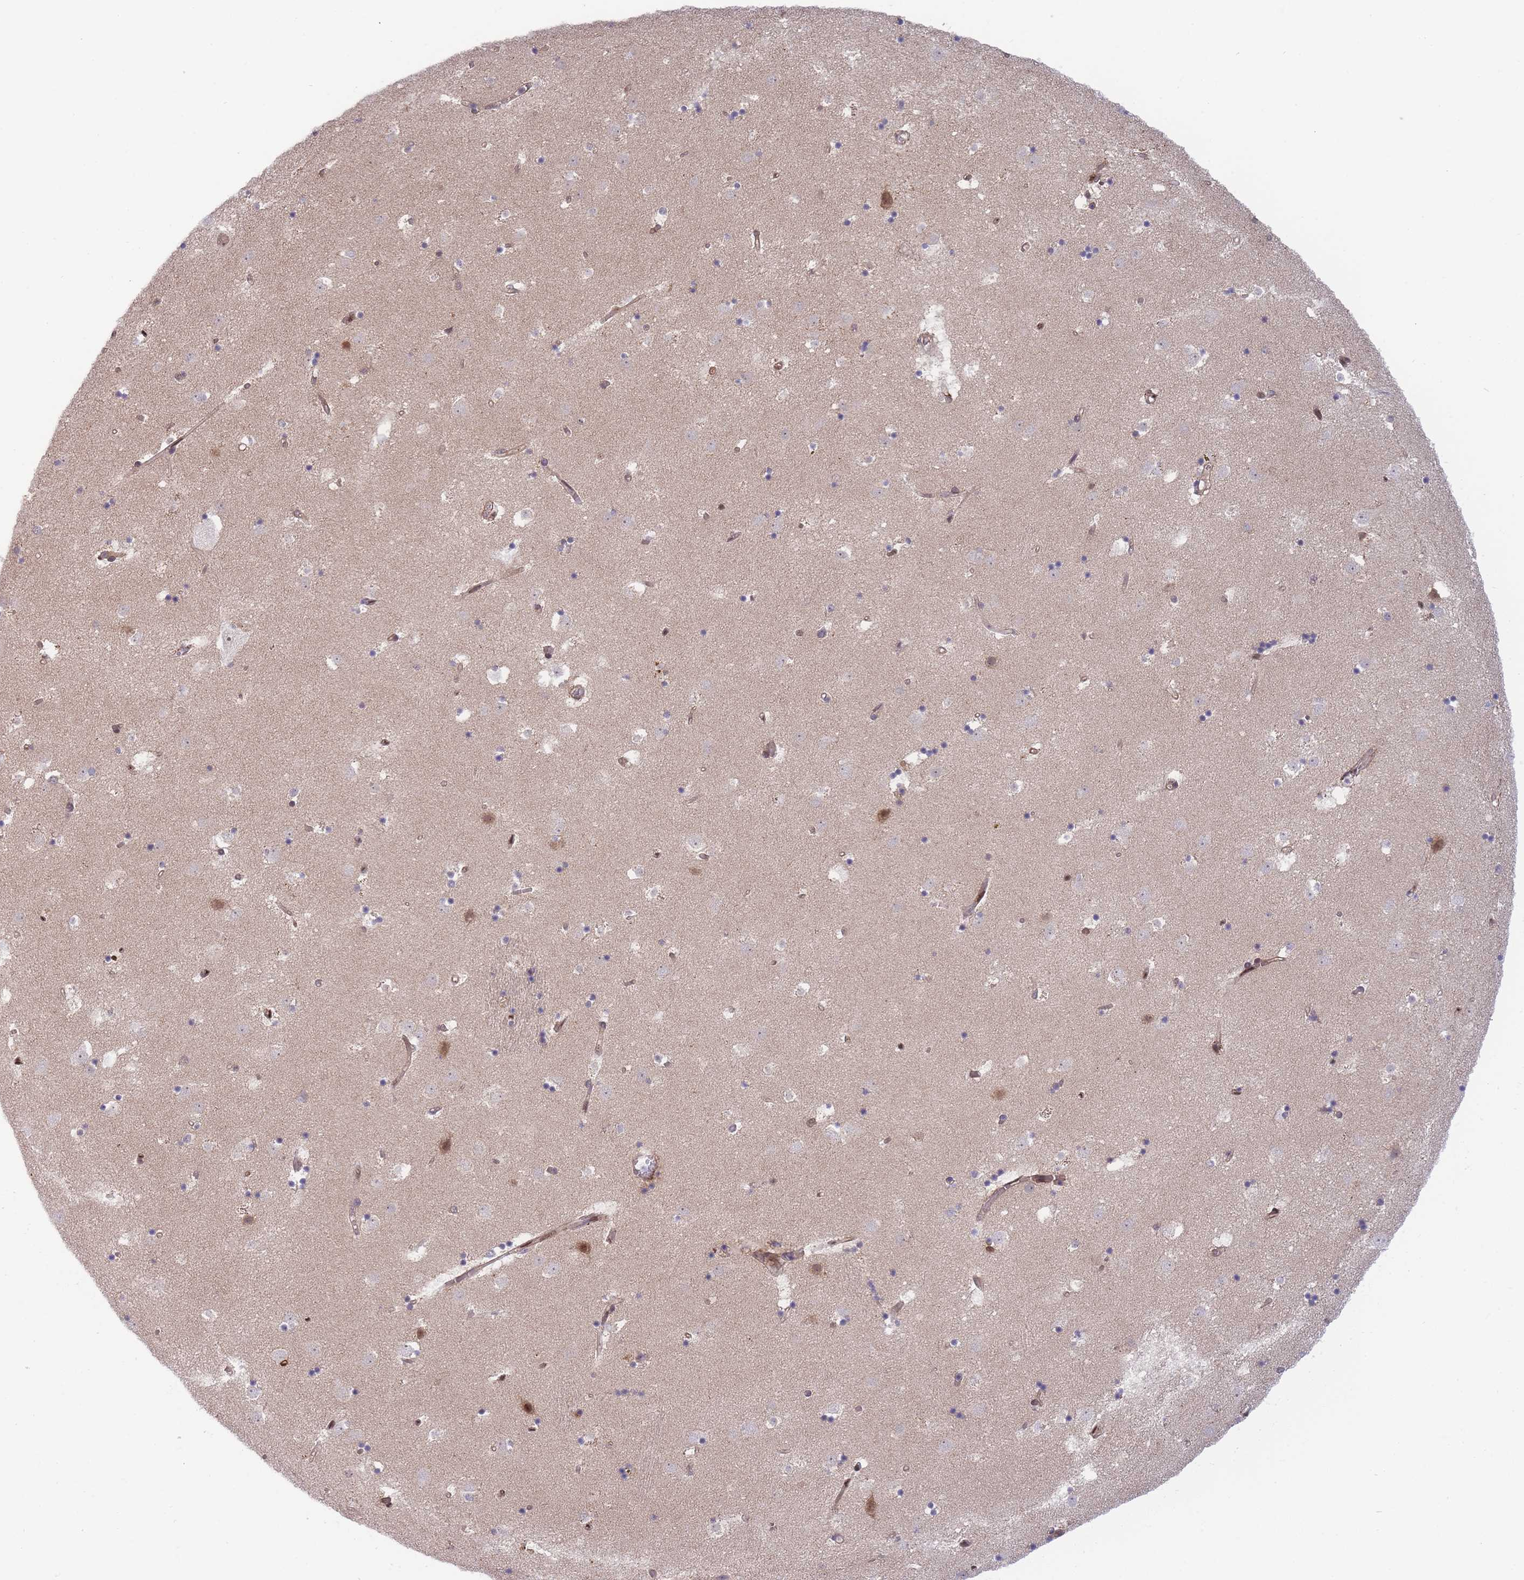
{"staining": {"intensity": "negative", "quantity": "none", "location": "none"}, "tissue": "caudate", "cell_type": "Glial cells", "image_type": "normal", "snomed": [{"axis": "morphology", "description": "Normal tissue, NOS"}, {"axis": "topography", "description": "Lateral ventricle wall"}], "caption": "An immunohistochemistry (IHC) photomicrograph of unremarkable caudate is shown. There is no staining in glial cells of caudate. (Brightfield microscopy of DAB (3,3'-diaminobenzidine) immunohistochemistry at high magnification).", "gene": "NSFL1C", "patient": {"sex": "male", "age": 58}}